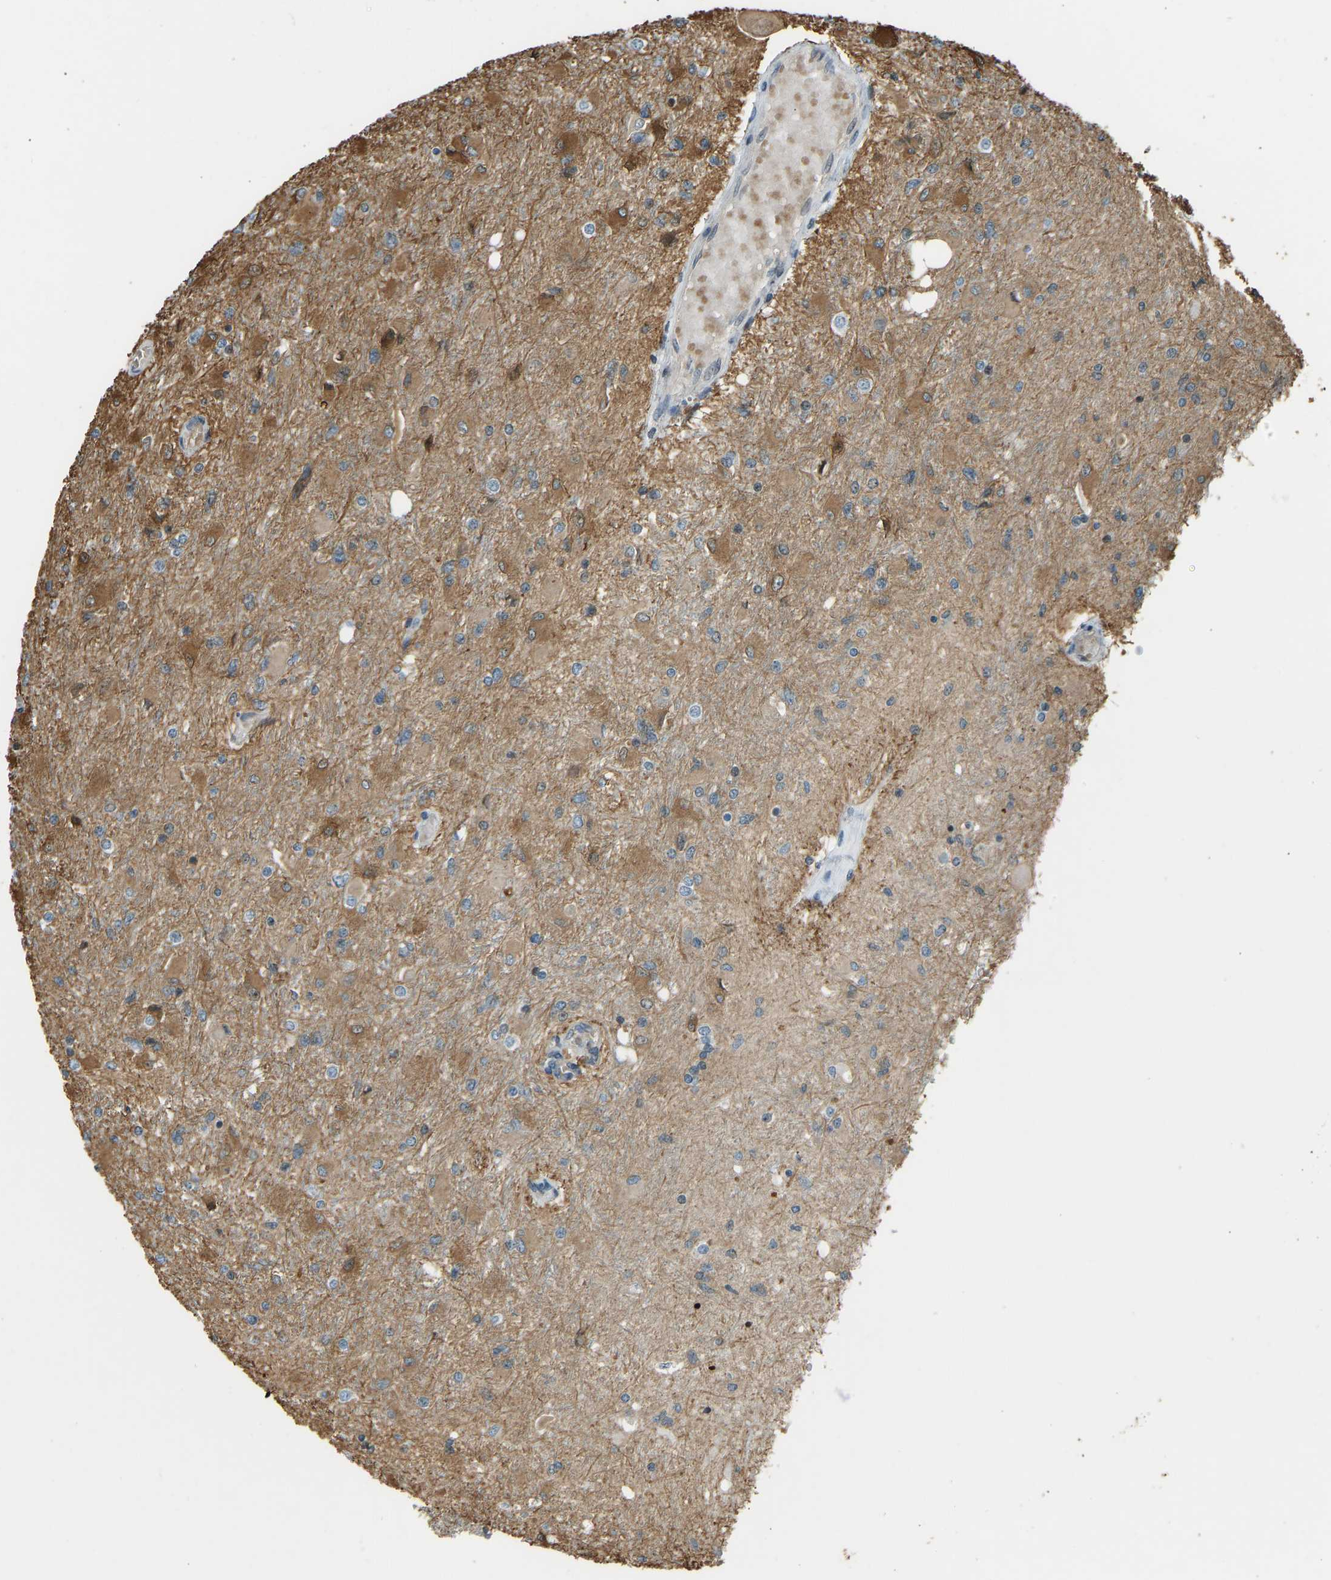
{"staining": {"intensity": "moderate", "quantity": "25%-75%", "location": "cytoplasmic/membranous"}, "tissue": "glioma", "cell_type": "Tumor cells", "image_type": "cancer", "snomed": [{"axis": "morphology", "description": "Glioma, malignant, High grade"}, {"axis": "topography", "description": "Cerebral cortex"}], "caption": "Protein staining exhibits moderate cytoplasmic/membranous staining in approximately 25%-75% of tumor cells in malignant high-grade glioma.", "gene": "SVOPL", "patient": {"sex": "female", "age": 36}}